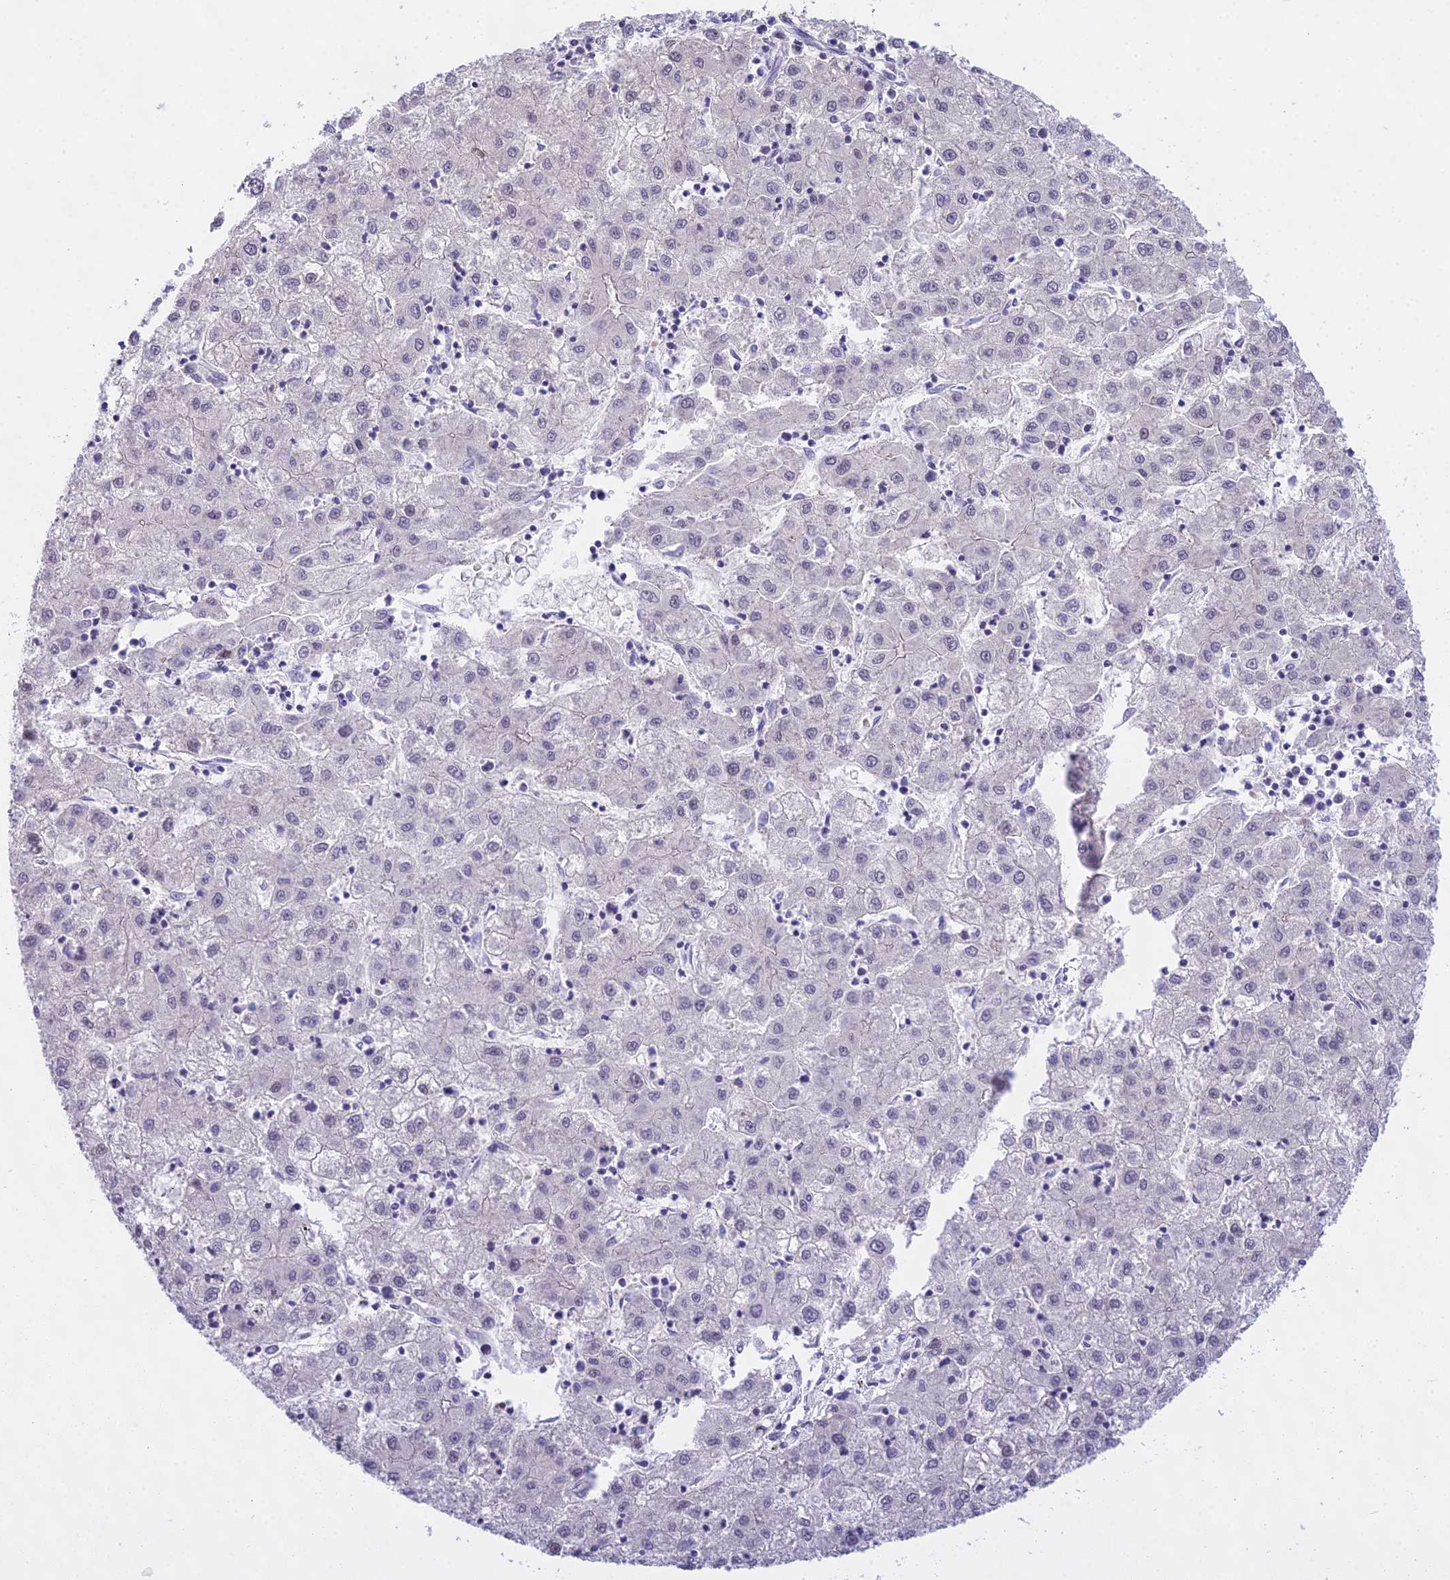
{"staining": {"intensity": "negative", "quantity": "none", "location": "none"}, "tissue": "liver cancer", "cell_type": "Tumor cells", "image_type": "cancer", "snomed": [{"axis": "morphology", "description": "Carcinoma, Hepatocellular, NOS"}, {"axis": "topography", "description": "Liver"}], "caption": "DAB immunohistochemical staining of liver cancer demonstrates no significant positivity in tumor cells.", "gene": "MAT2A", "patient": {"sex": "male", "age": 72}}